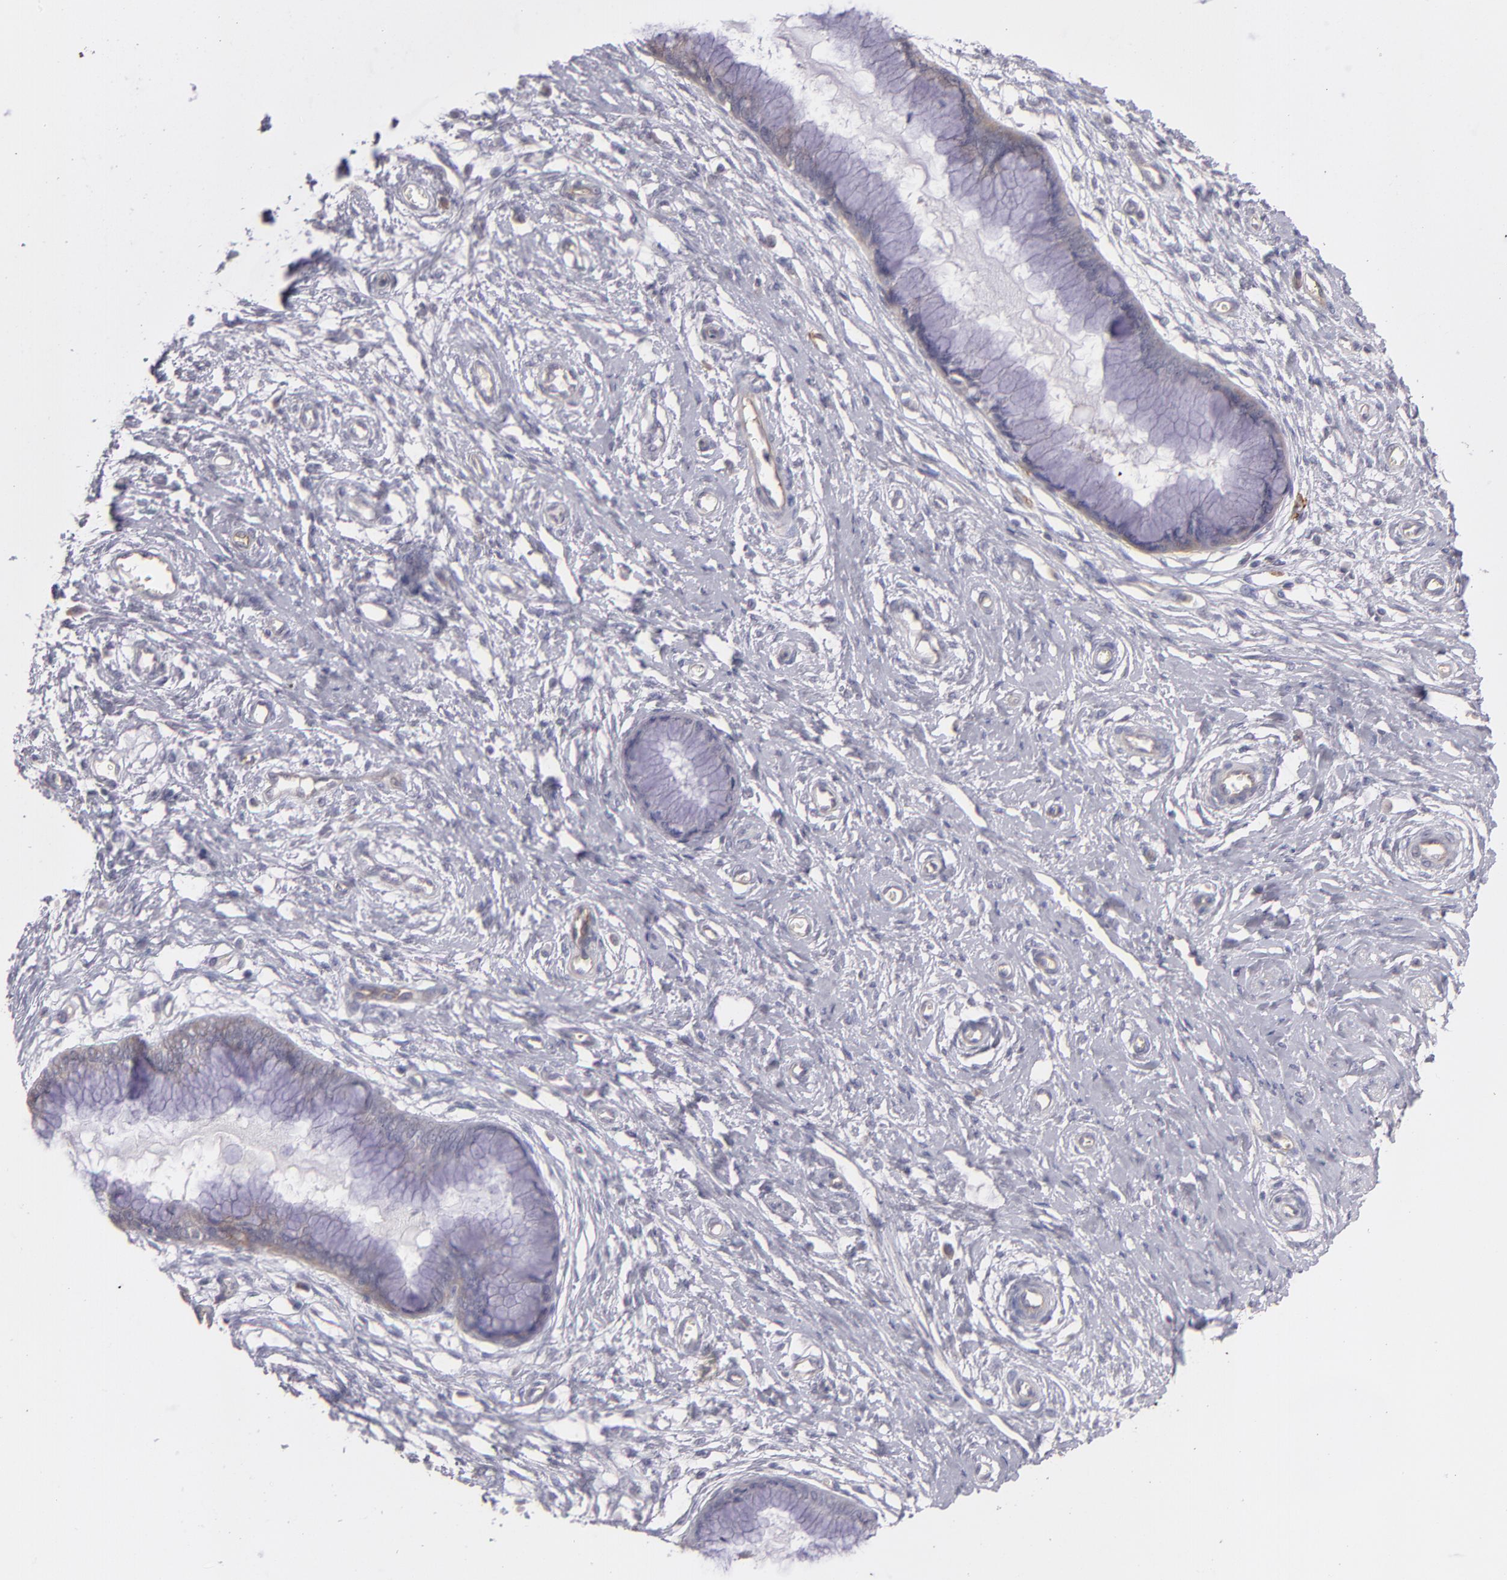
{"staining": {"intensity": "weak", "quantity": "<25%", "location": "cytoplasmic/membranous"}, "tissue": "cervix", "cell_type": "Glandular cells", "image_type": "normal", "snomed": [{"axis": "morphology", "description": "Normal tissue, NOS"}, {"axis": "topography", "description": "Cervix"}], "caption": "Immunohistochemistry (IHC) histopathology image of benign human cervix stained for a protein (brown), which displays no expression in glandular cells.", "gene": "THBD", "patient": {"sex": "female", "age": 55}}